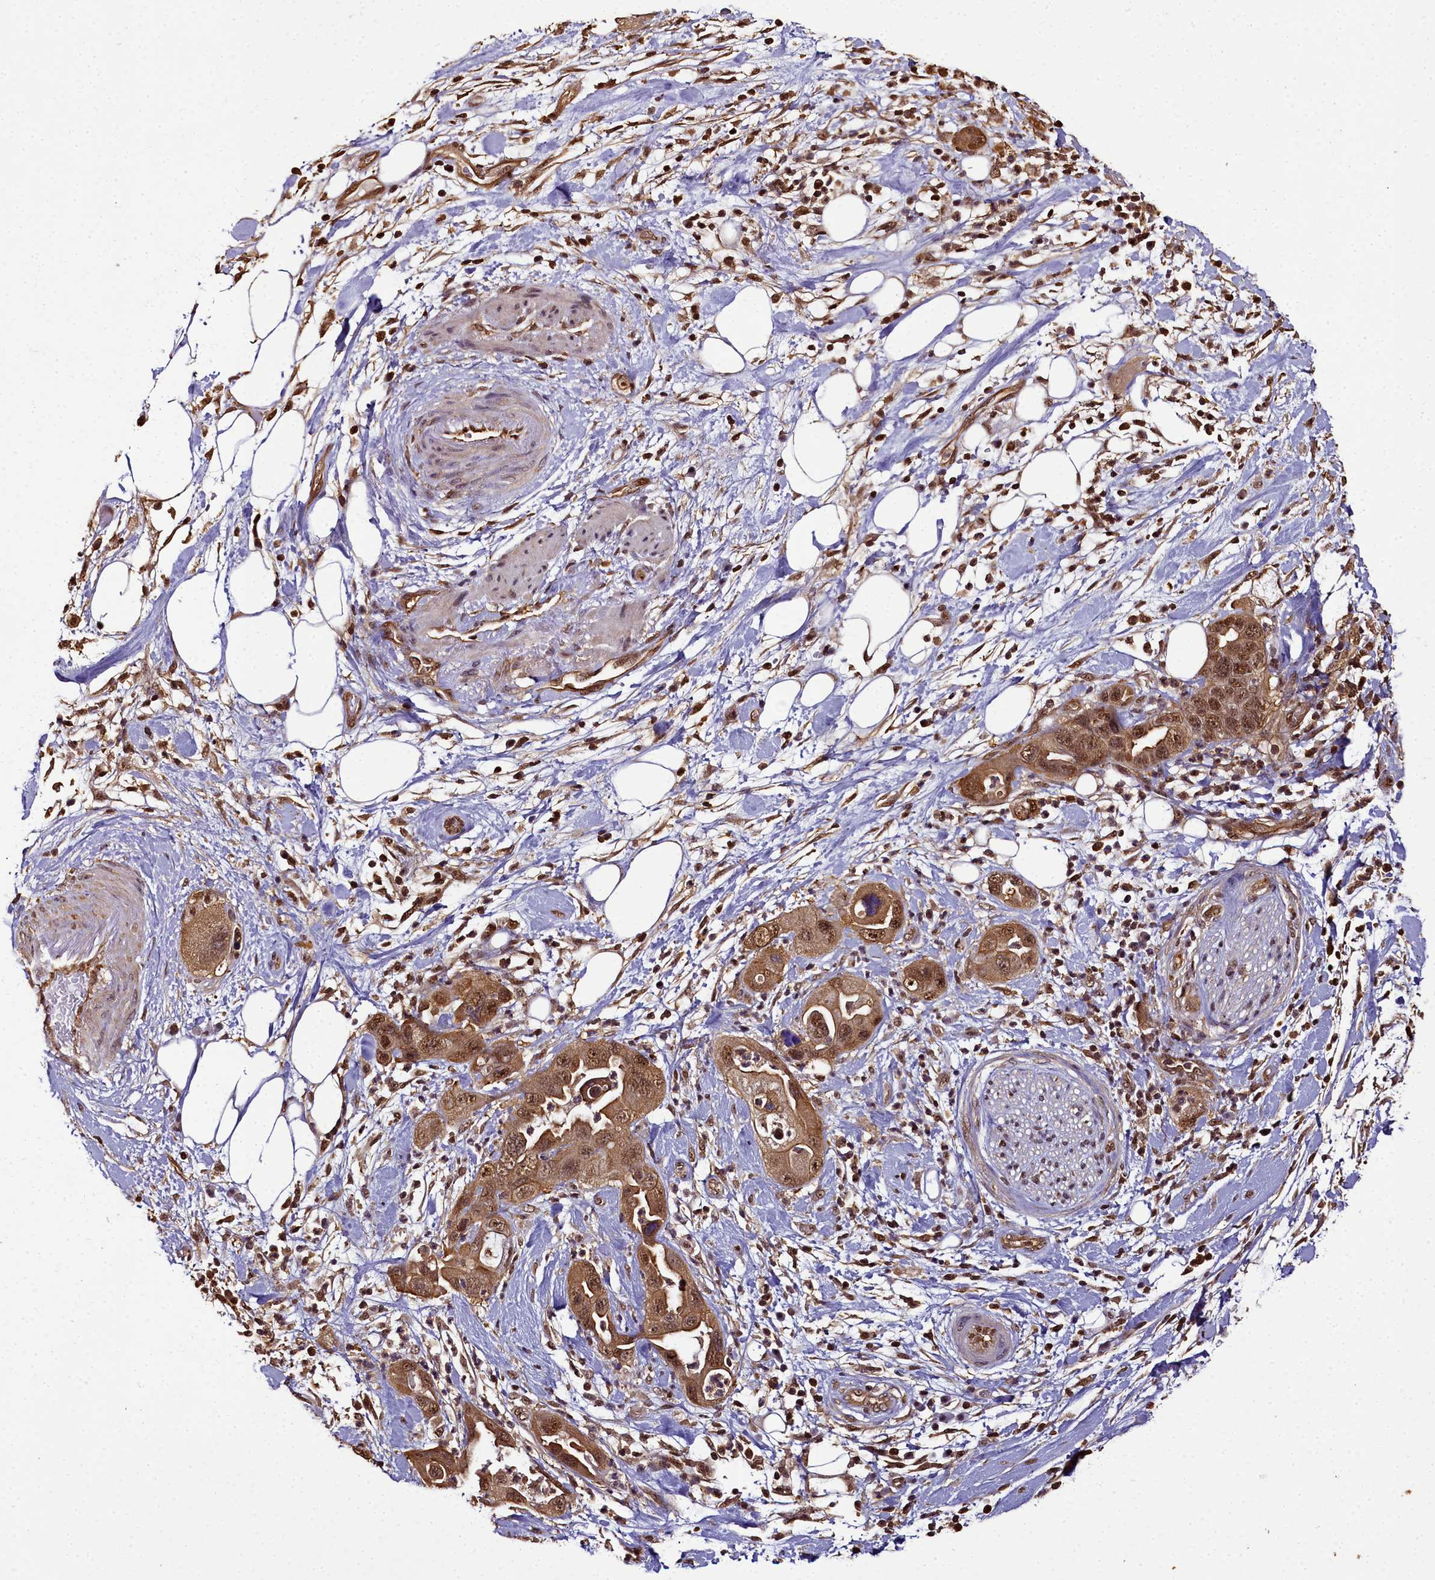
{"staining": {"intensity": "moderate", "quantity": ">75%", "location": "cytoplasmic/membranous,nuclear"}, "tissue": "pancreatic cancer", "cell_type": "Tumor cells", "image_type": "cancer", "snomed": [{"axis": "morphology", "description": "Adenocarcinoma, NOS"}, {"axis": "topography", "description": "Pancreas"}], "caption": "This is a micrograph of IHC staining of pancreatic cancer, which shows moderate expression in the cytoplasmic/membranous and nuclear of tumor cells.", "gene": "PPP4C", "patient": {"sex": "female", "age": 71}}